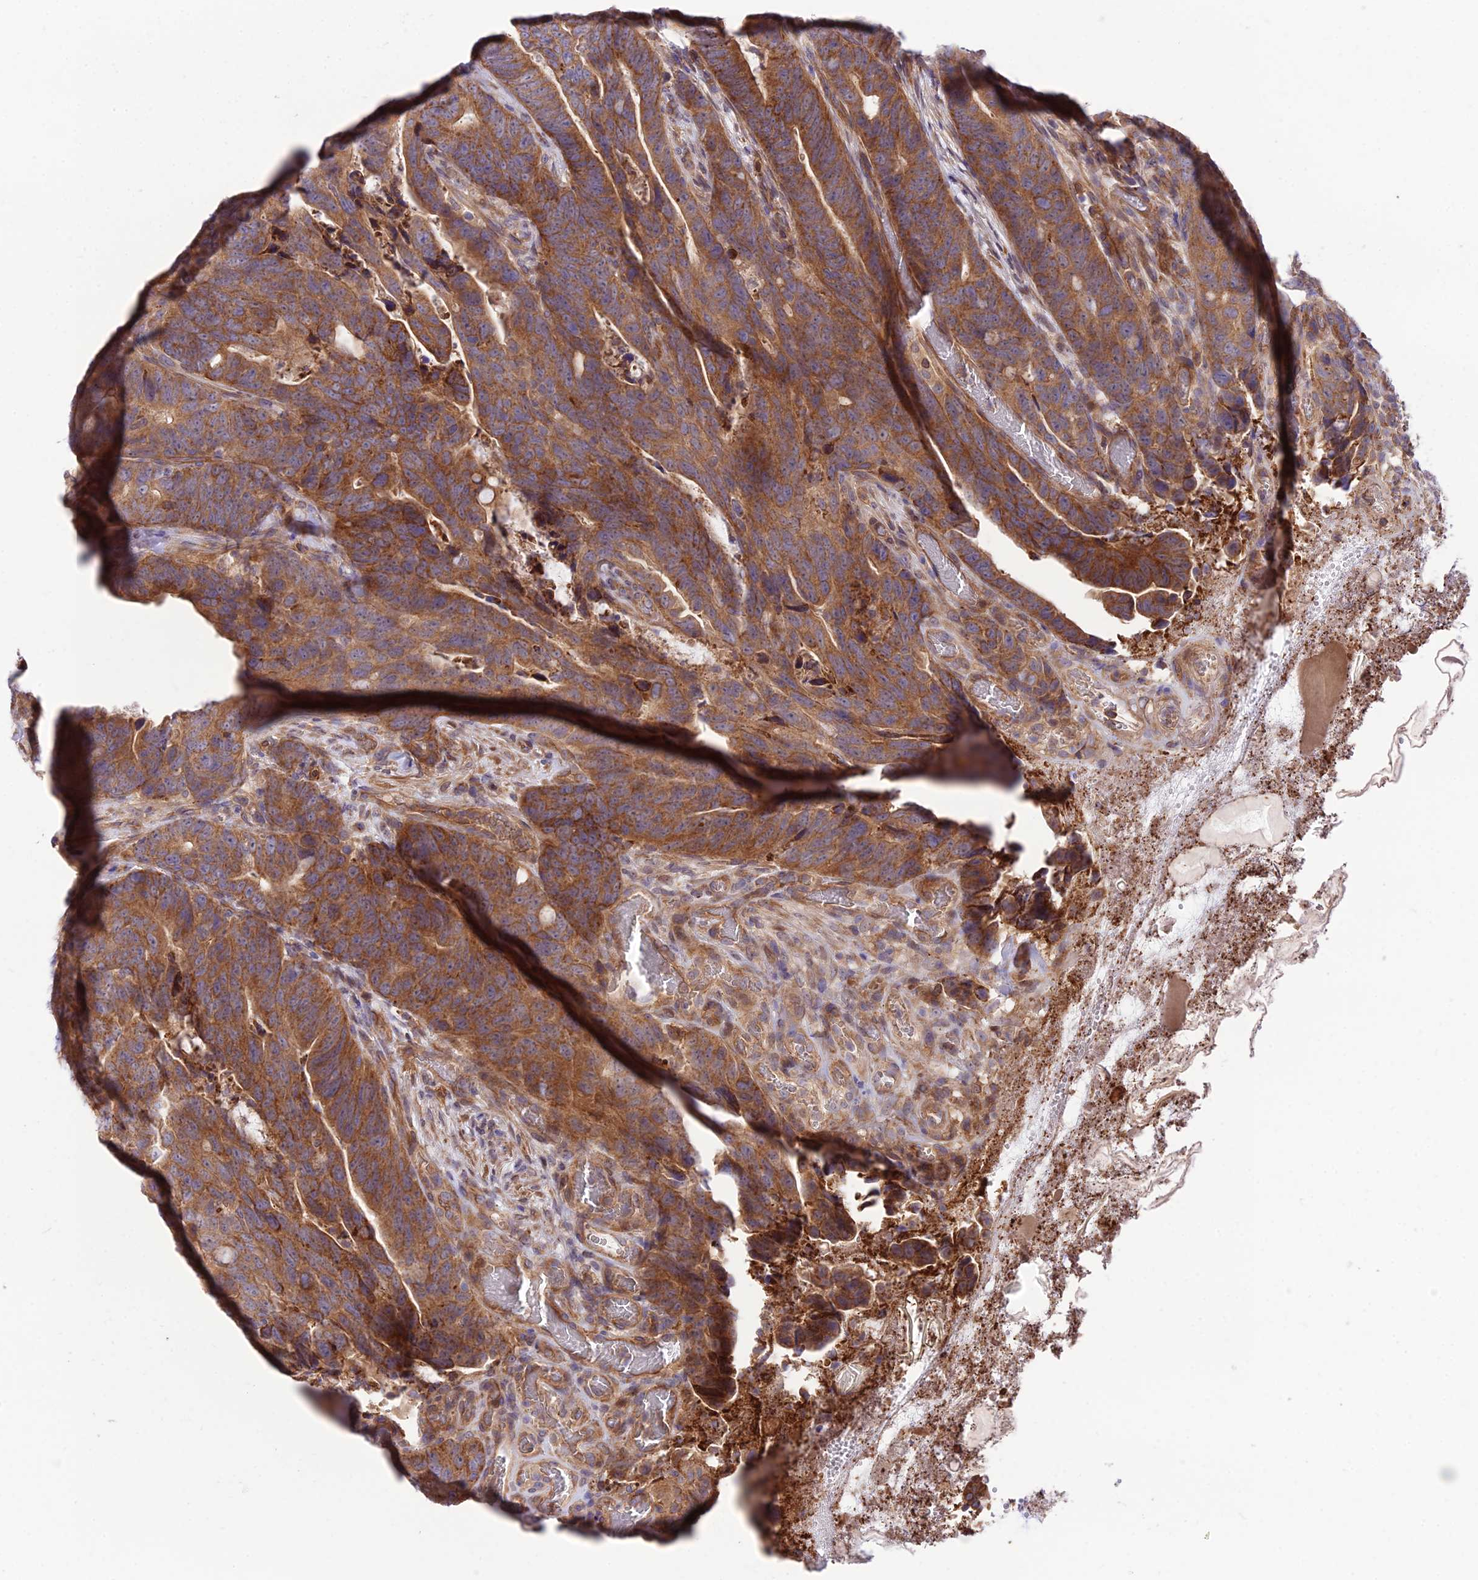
{"staining": {"intensity": "strong", "quantity": ">75%", "location": "cytoplasmic/membranous"}, "tissue": "colorectal cancer", "cell_type": "Tumor cells", "image_type": "cancer", "snomed": [{"axis": "morphology", "description": "Adenocarcinoma, NOS"}, {"axis": "topography", "description": "Colon"}], "caption": "An image showing strong cytoplasmic/membranous positivity in about >75% of tumor cells in colorectal adenocarcinoma, as visualized by brown immunohistochemical staining.", "gene": "TRIM43B", "patient": {"sex": "female", "age": 82}}